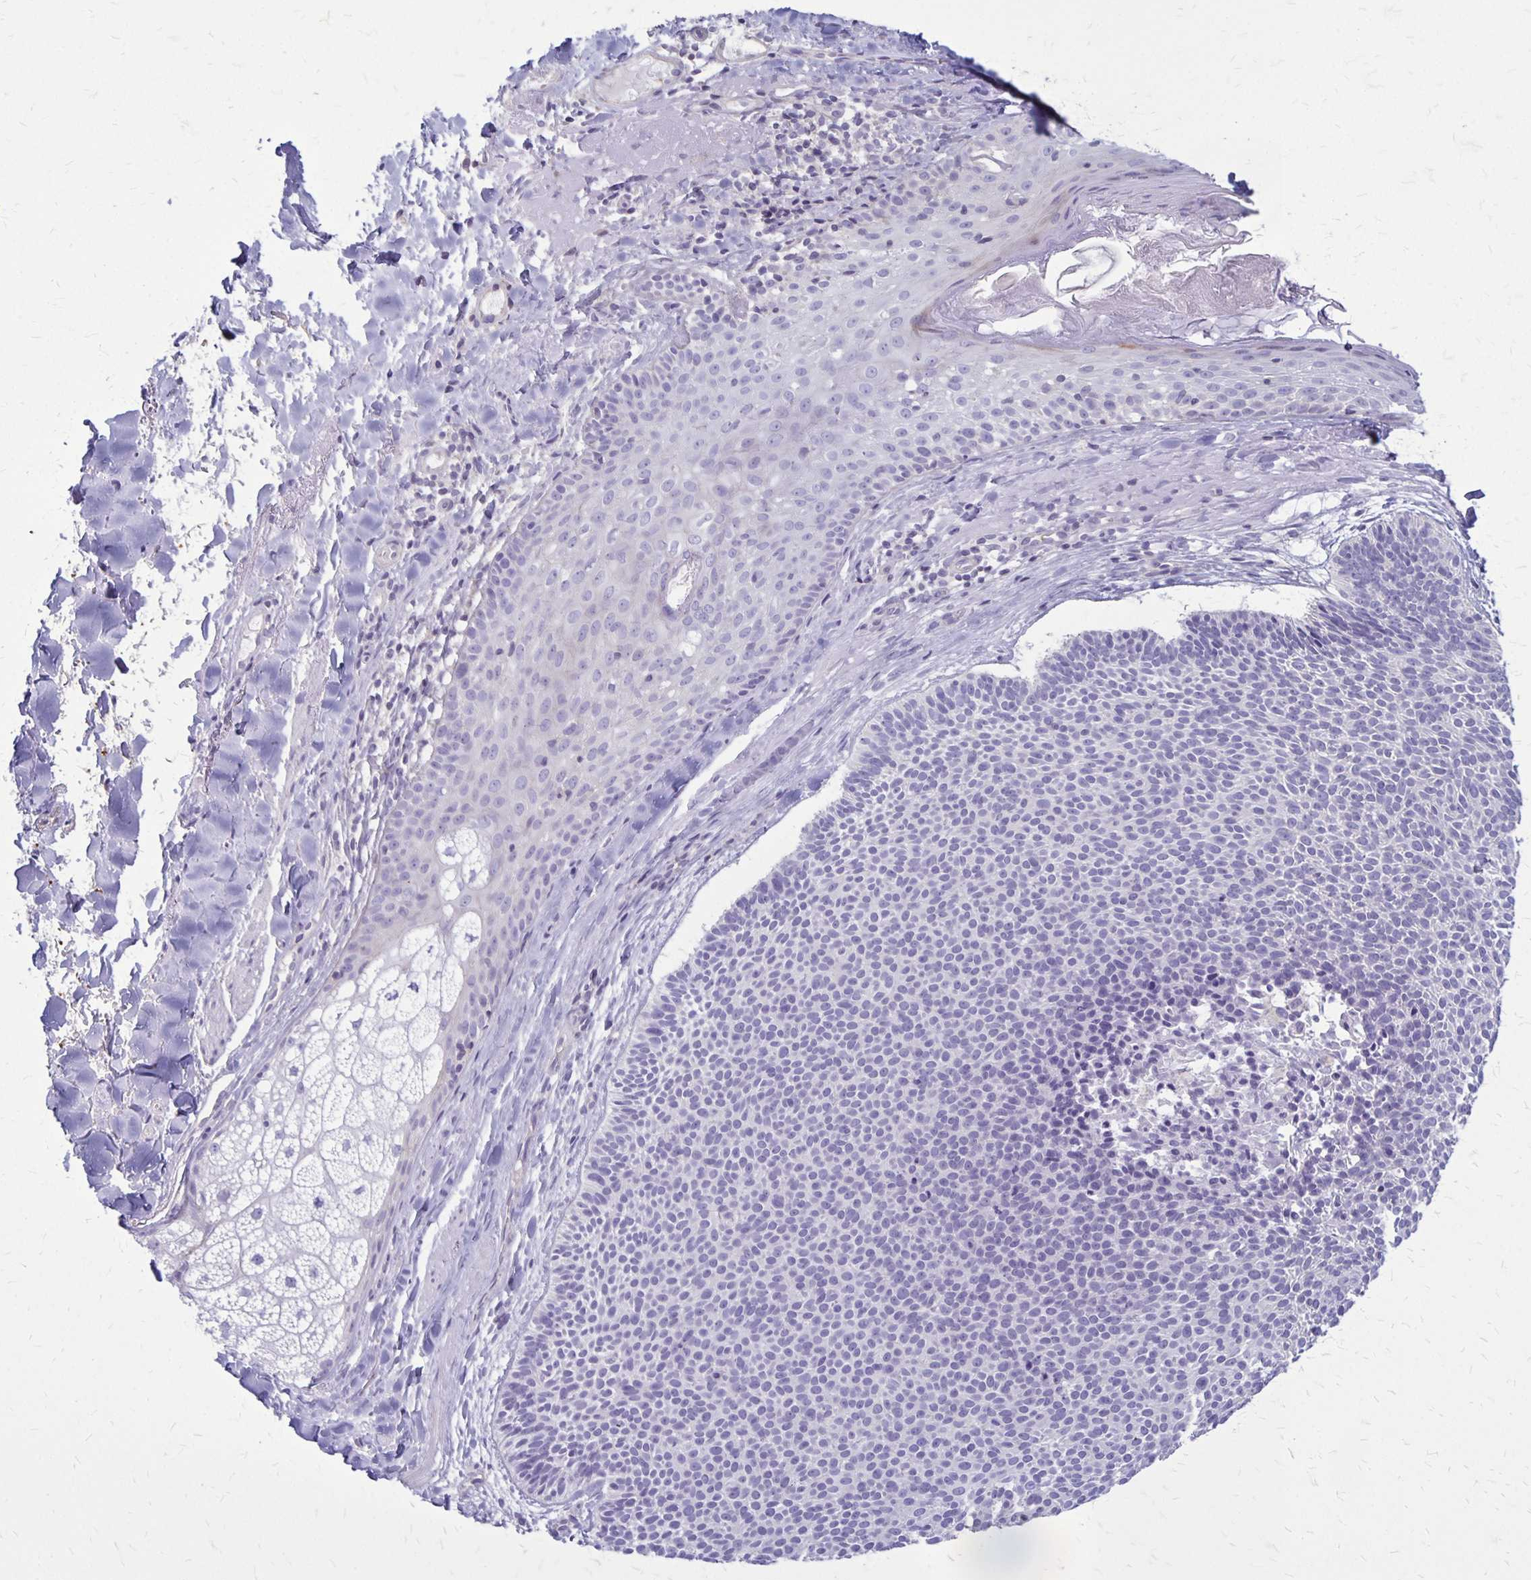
{"staining": {"intensity": "negative", "quantity": "none", "location": "none"}, "tissue": "skin cancer", "cell_type": "Tumor cells", "image_type": "cancer", "snomed": [{"axis": "morphology", "description": "Basal cell carcinoma"}, {"axis": "topography", "description": "Skin"}], "caption": "This histopathology image is of basal cell carcinoma (skin) stained with IHC to label a protein in brown with the nuclei are counter-stained blue. There is no expression in tumor cells.", "gene": "GP9", "patient": {"sex": "male", "age": 82}}